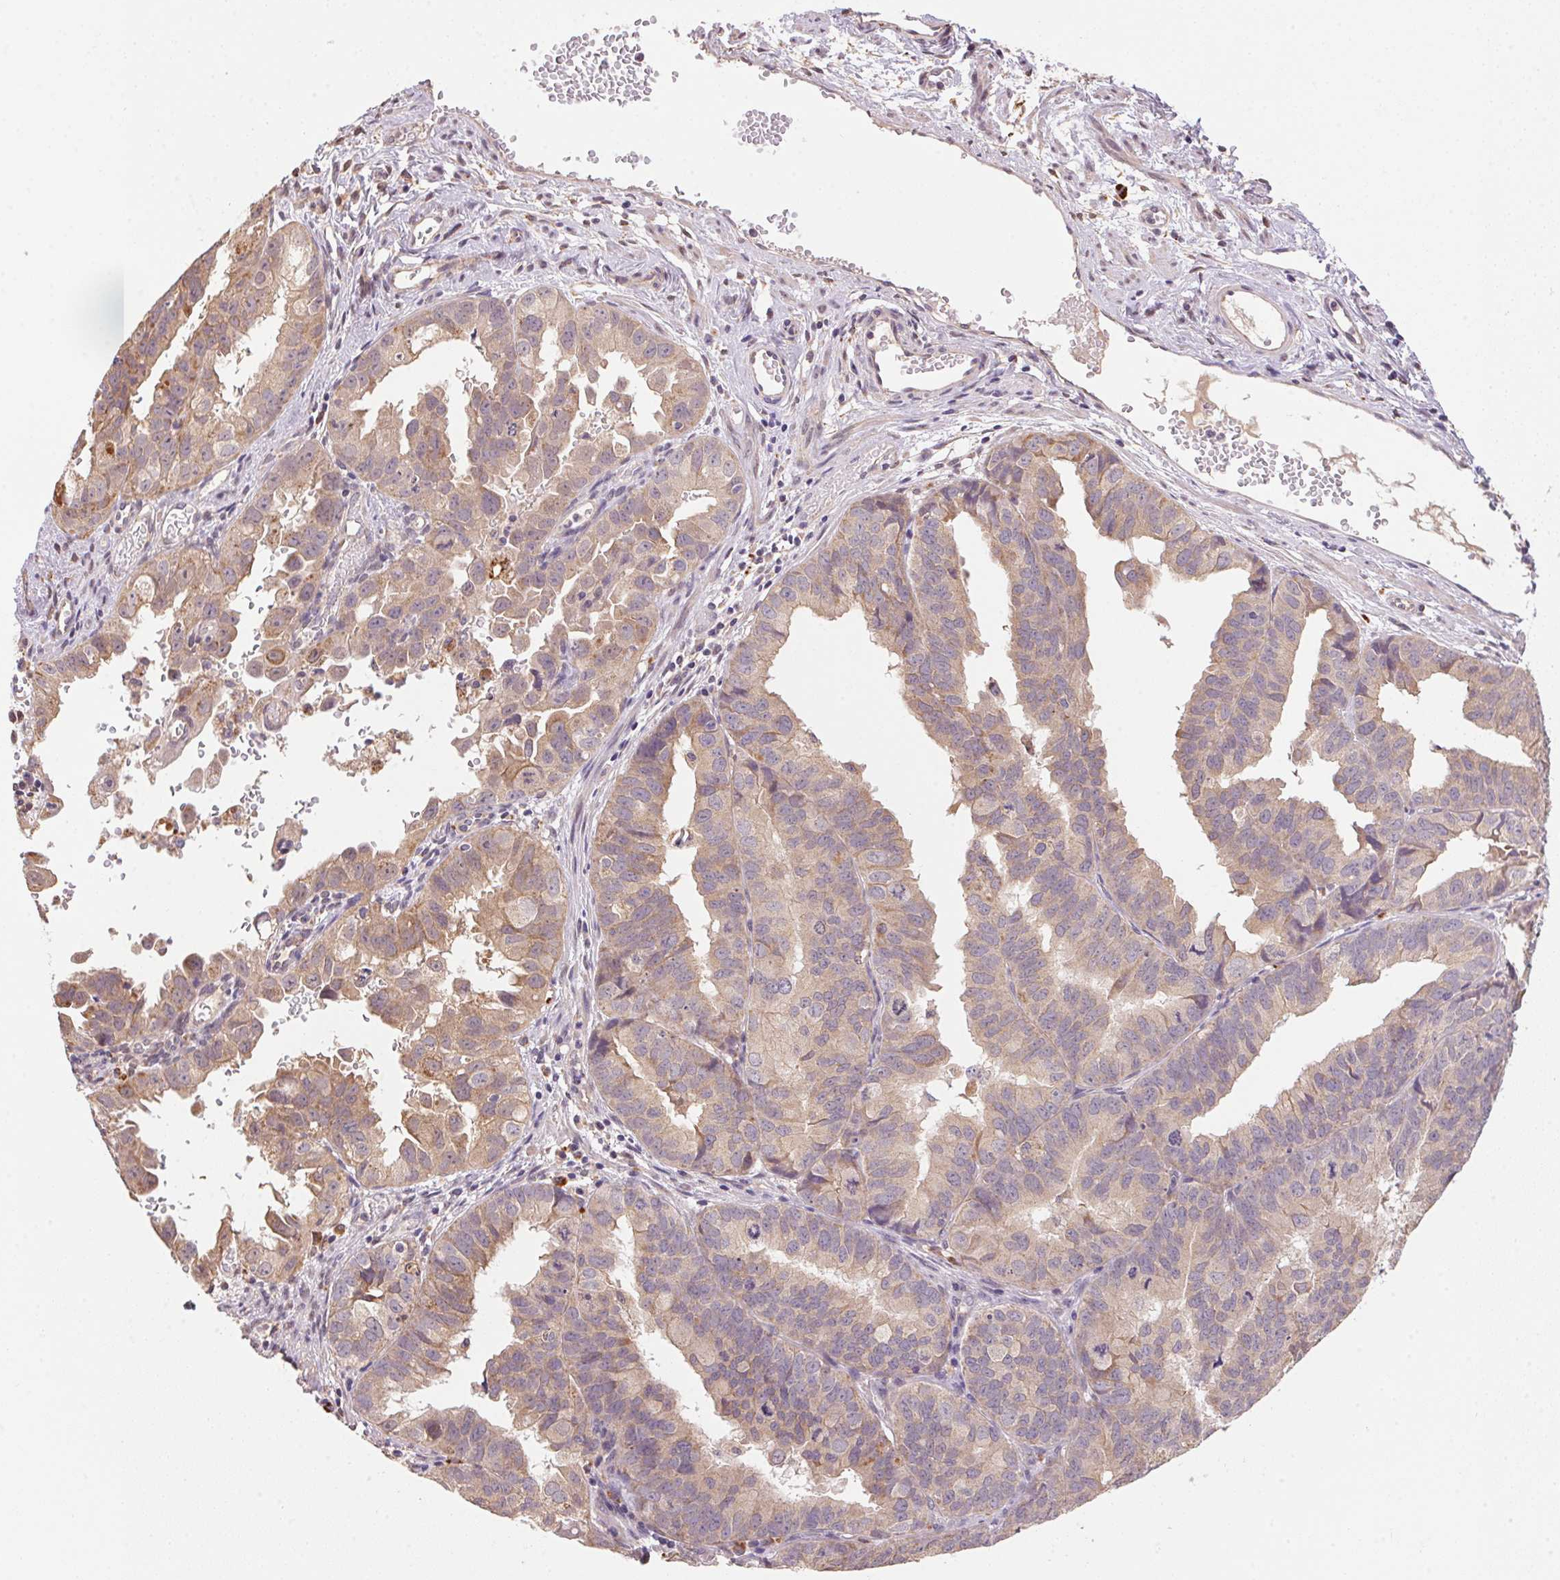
{"staining": {"intensity": "weak", "quantity": ">75%", "location": "cytoplasmic/membranous"}, "tissue": "ovarian cancer", "cell_type": "Tumor cells", "image_type": "cancer", "snomed": [{"axis": "morphology", "description": "Carcinoma, endometroid"}, {"axis": "topography", "description": "Ovary"}], "caption": "Immunohistochemistry (IHC) image of neoplastic tissue: human ovarian cancer stained using immunohistochemistry demonstrates low levels of weak protein expression localized specifically in the cytoplasmic/membranous of tumor cells, appearing as a cytoplasmic/membranous brown color.", "gene": "ADH5", "patient": {"sex": "female", "age": 85}}